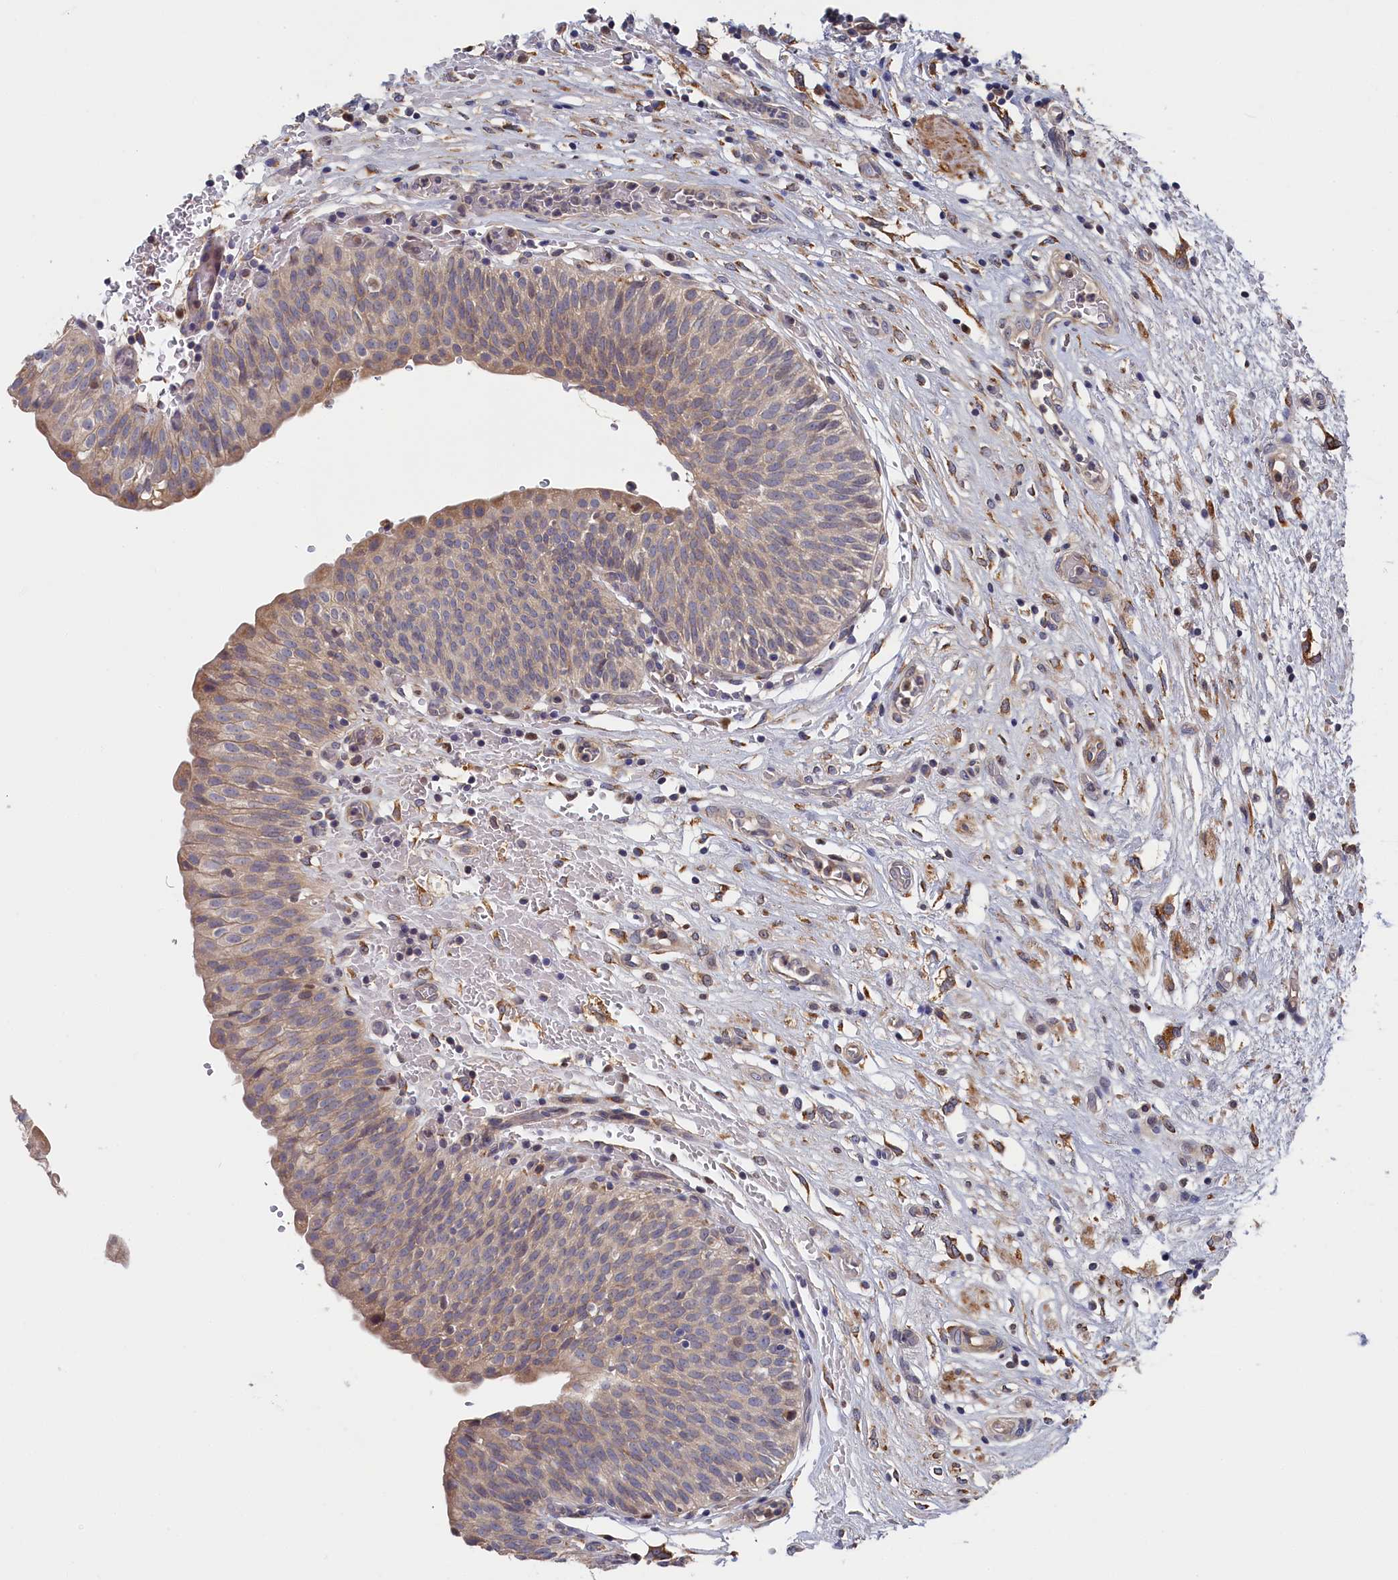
{"staining": {"intensity": "weak", "quantity": "25%-75%", "location": "cytoplasmic/membranous"}, "tissue": "urinary bladder", "cell_type": "Urothelial cells", "image_type": "normal", "snomed": [{"axis": "morphology", "description": "Normal tissue, NOS"}, {"axis": "topography", "description": "Urinary bladder"}], "caption": "Urinary bladder stained with DAB IHC reveals low levels of weak cytoplasmic/membranous staining in approximately 25%-75% of urothelial cells.", "gene": "CYB5D2", "patient": {"sex": "male", "age": 55}}